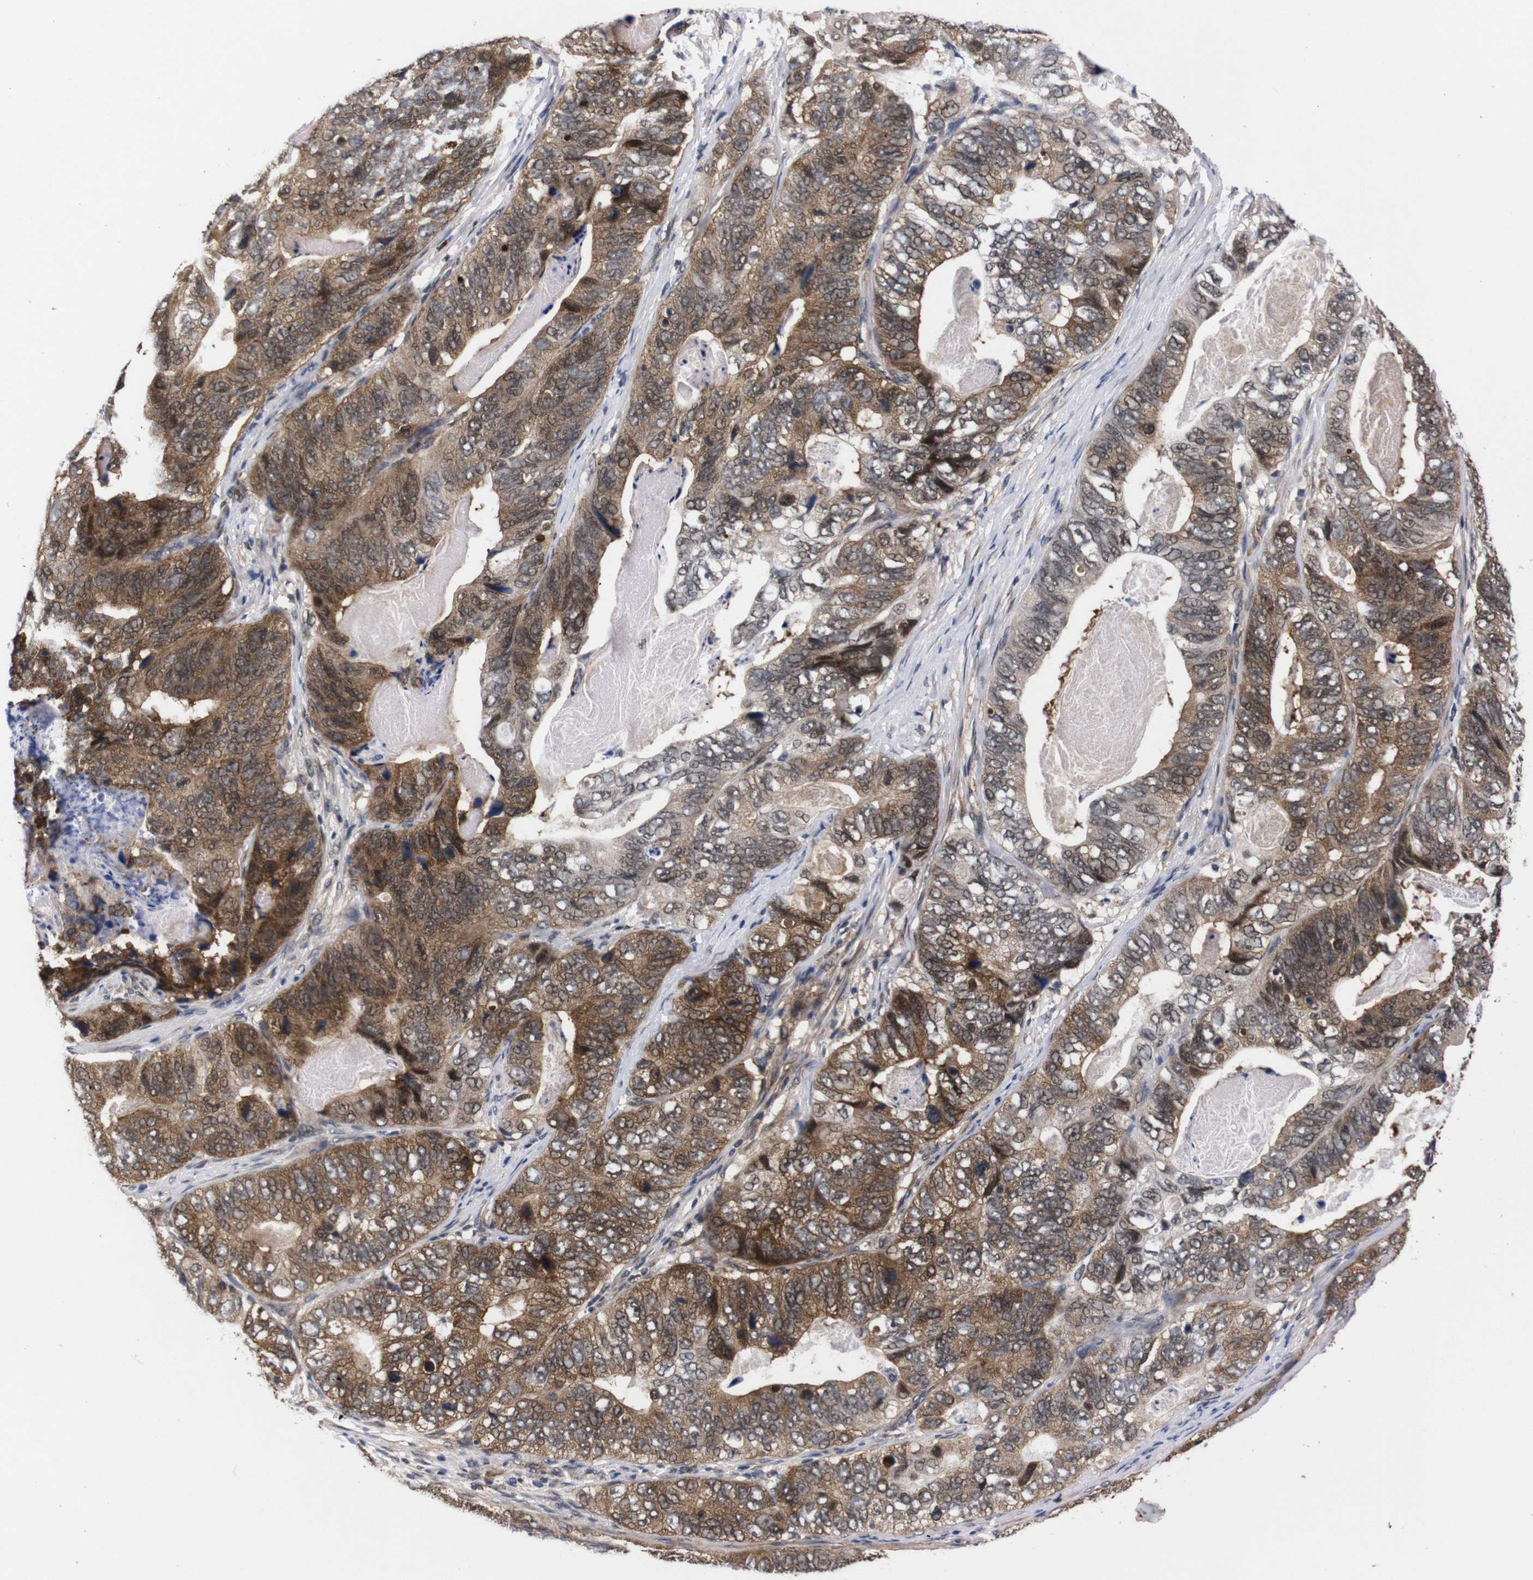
{"staining": {"intensity": "moderate", "quantity": ">75%", "location": "cytoplasmic/membranous,nuclear"}, "tissue": "stomach cancer", "cell_type": "Tumor cells", "image_type": "cancer", "snomed": [{"axis": "morphology", "description": "Adenocarcinoma, NOS"}, {"axis": "topography", "description": "Stomach"}], "caption": "This photomicrograph exhibits immunohistochemistry (IHC) staining of stomach cancer (adenocarcinoma), with medium moderate cytoplasmic/membranous and nuclear positivity in approximately >75% of tumor cells.", "gene": "UBQLN2", "patient": {"sex": "female", "age": 89}}